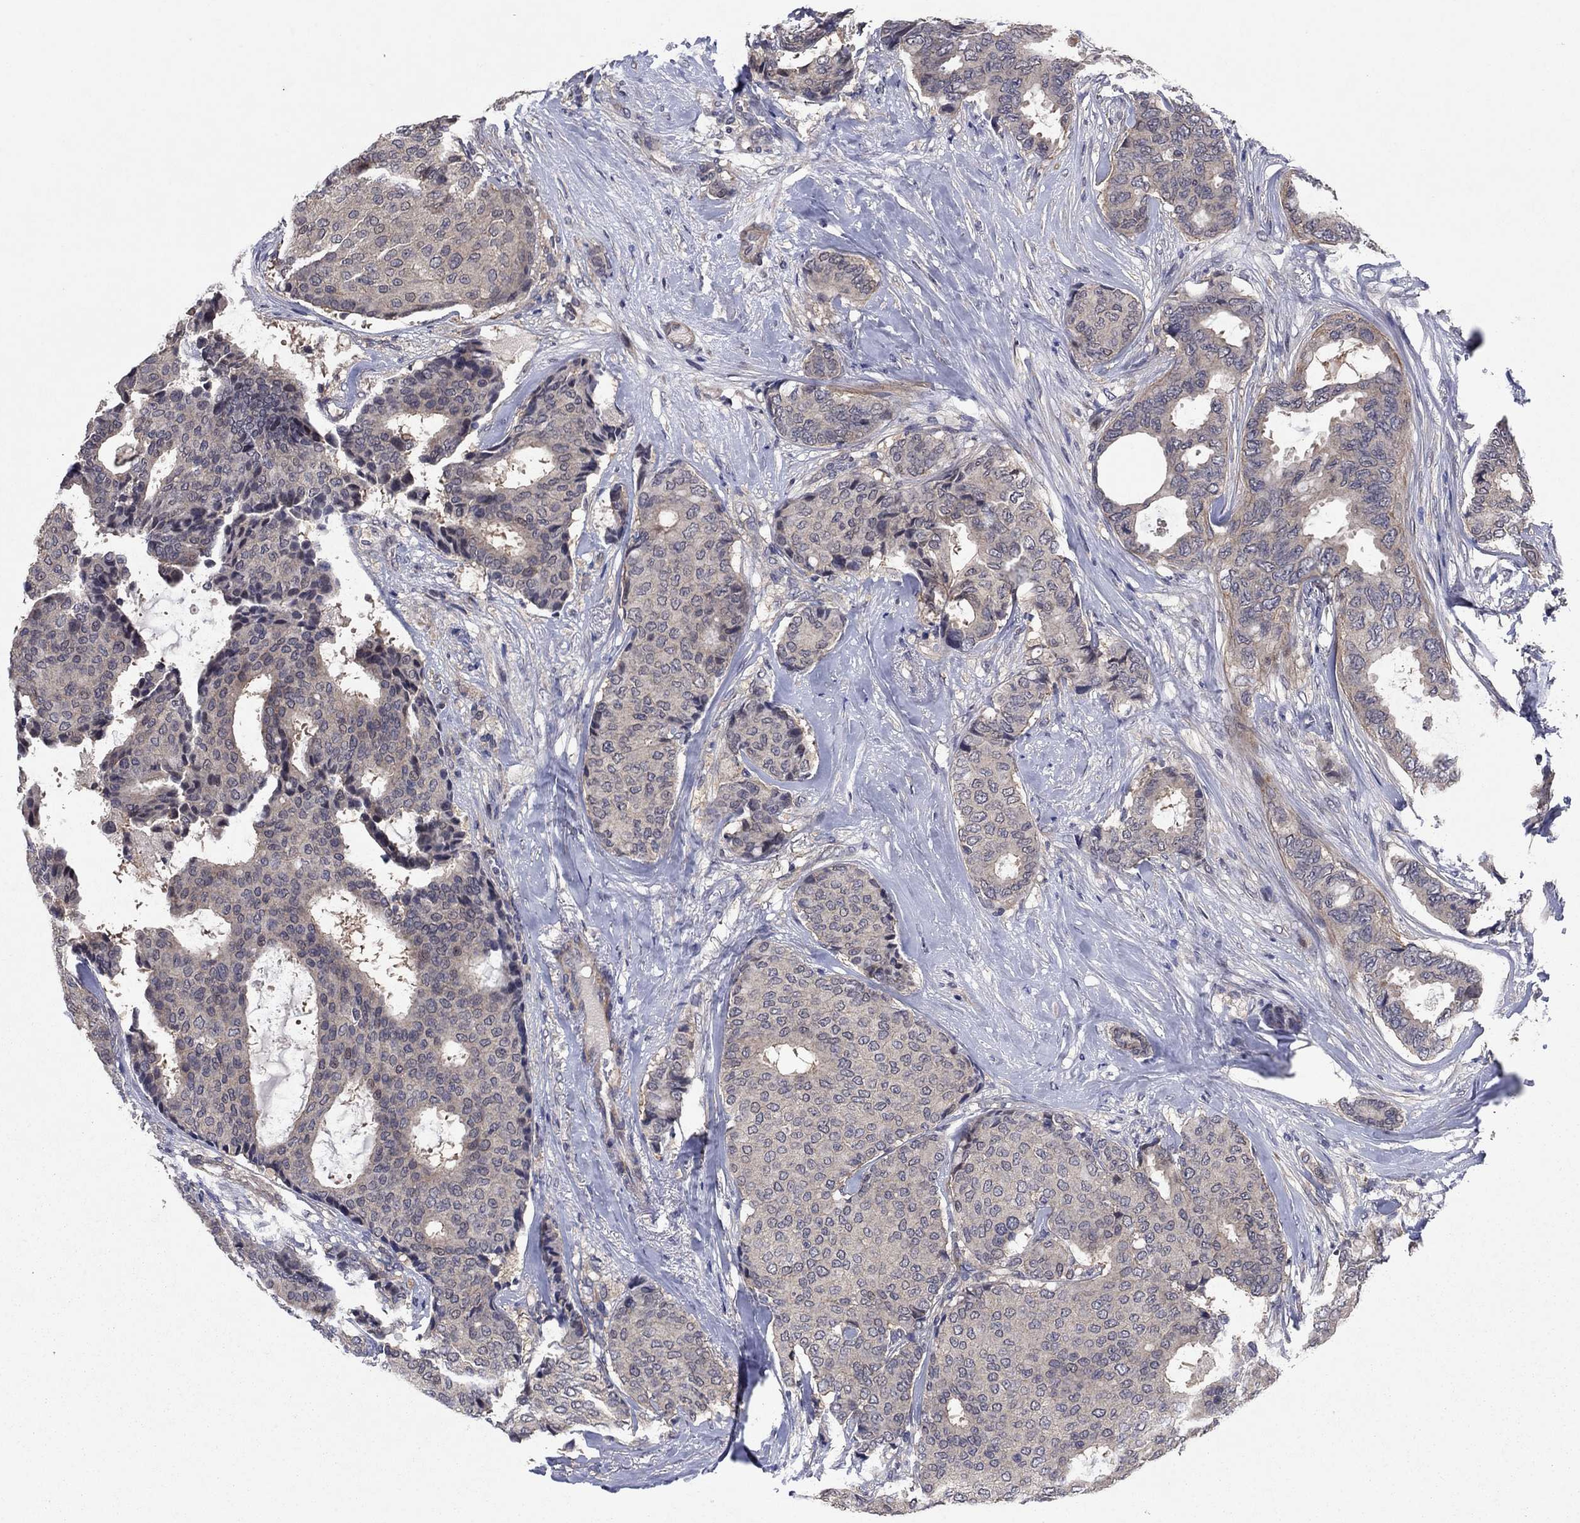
{"staining": {"intensity": "negative", "quantity": "none", "location": "none"}, "tissue": "breast cancer", "cell_type": "Tumor cells", "image_type": "cancer", "snomed": [{"axis": "morphology", "description": "Duct carcinoma"}, {"axis": "topography", "description": "Breast"}], "caption": "Photomicrograph shows no significant protein positivity in tumor cells of breast cancer (invasive ductal carcinoma).", "gene": "MSRB1", "patient": {"sex": "female", "age": 75}}